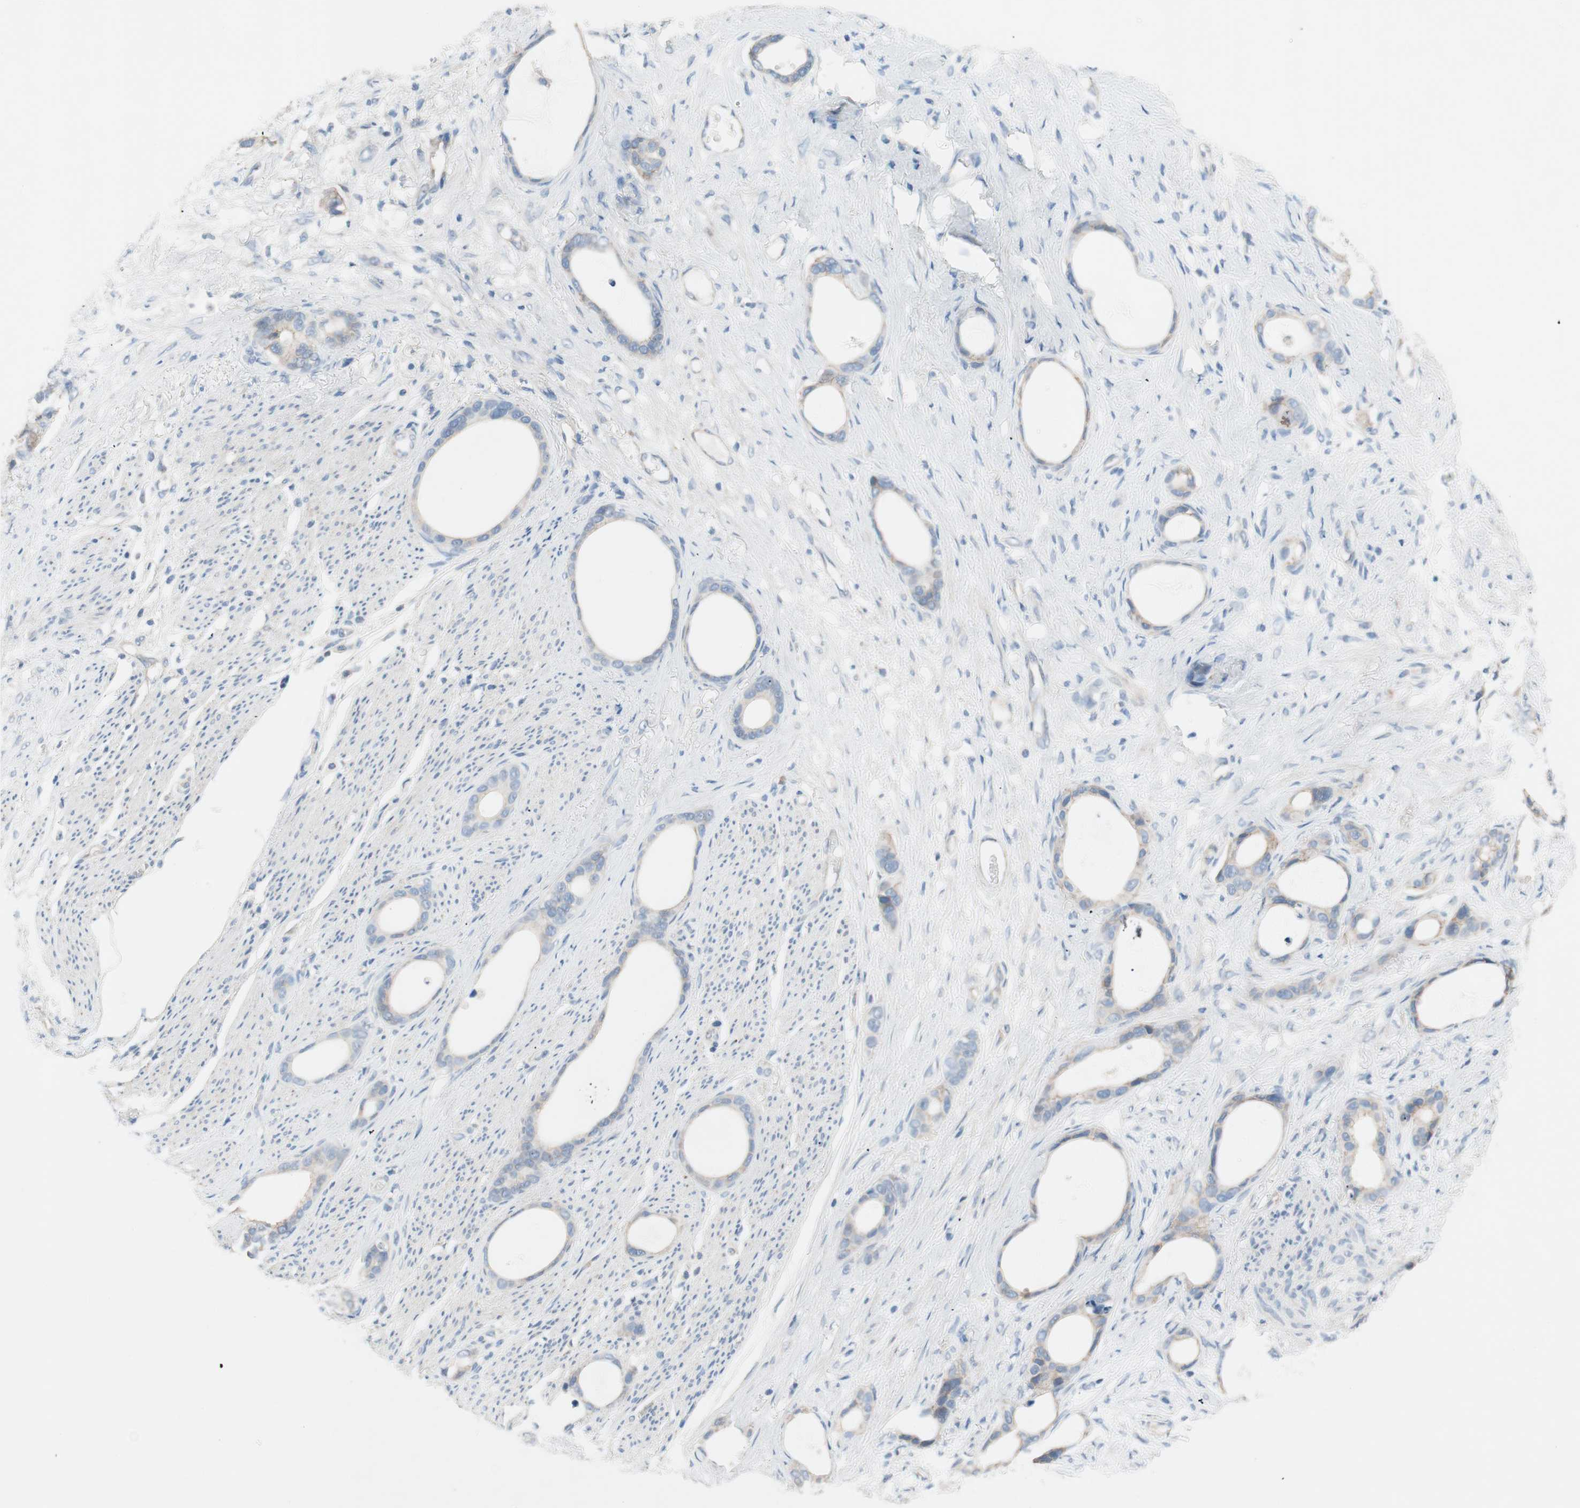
{"staining": {"intensity": "negative", "quantity": "none", "location": "none"}, "tissue": "stomach cancer", "cell_type": "Tumor cells", "image_type": "cancer", "snomed": [{"axis": "morphology", "description": "Adenocarcinoma, NOS"}, {"axis": "topography", "description": "Stomach"}], "caption": "Micrograph shows no significant protein staining in tumor cells of stomach cancer (adenocarcinoma).", "gene": "GLUL", "patient": {"sex": "female", "age": 75}}